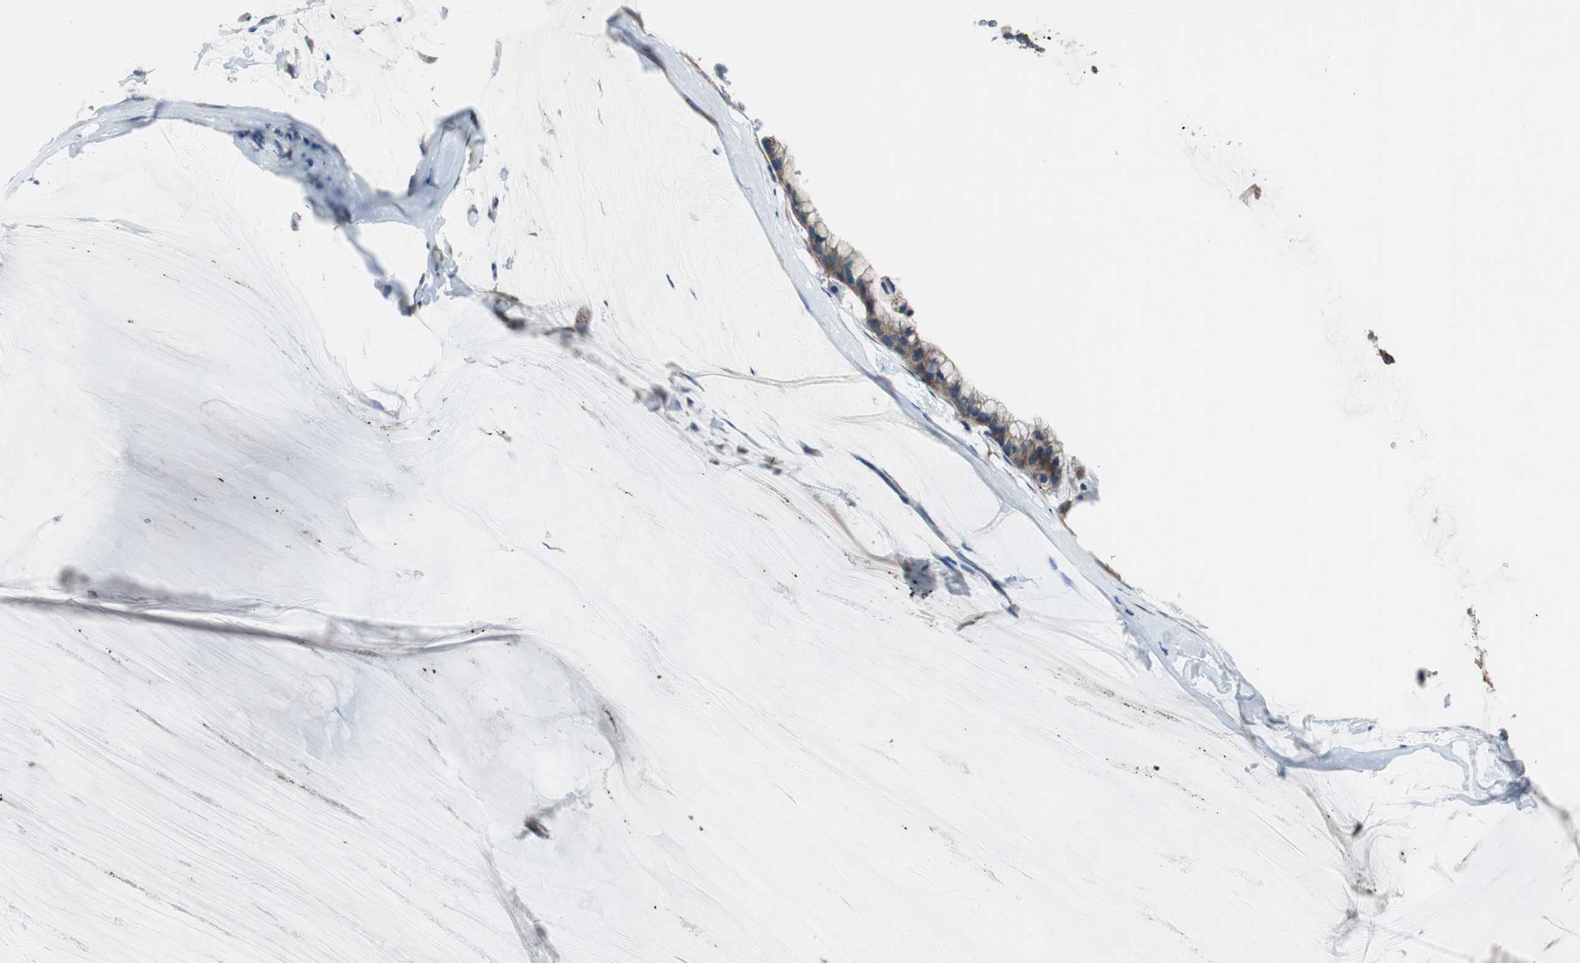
{"staining": {"intensity": "strong", "quantity": ">75%", "location": "cytoplasmic/membranous"}, "tissue": "ovarian cancer", "cell_type": "Tumor cells", "image_type": "cancer", "snomed": [{"axis": "morphology", "description": "Cystadenocarcinoma, mucinous, NOS"}, {"axis": "topography", "description": "Ovary"}], "caption": "Protein expression by IHC displays strong cytoplasmic/membranous staining in approximately >75% of tumor cells in mucinous cystadenocarcinoma (ovarian).", "gene": "PI4KB", "patient": {"sex": "female", "age": 39}}